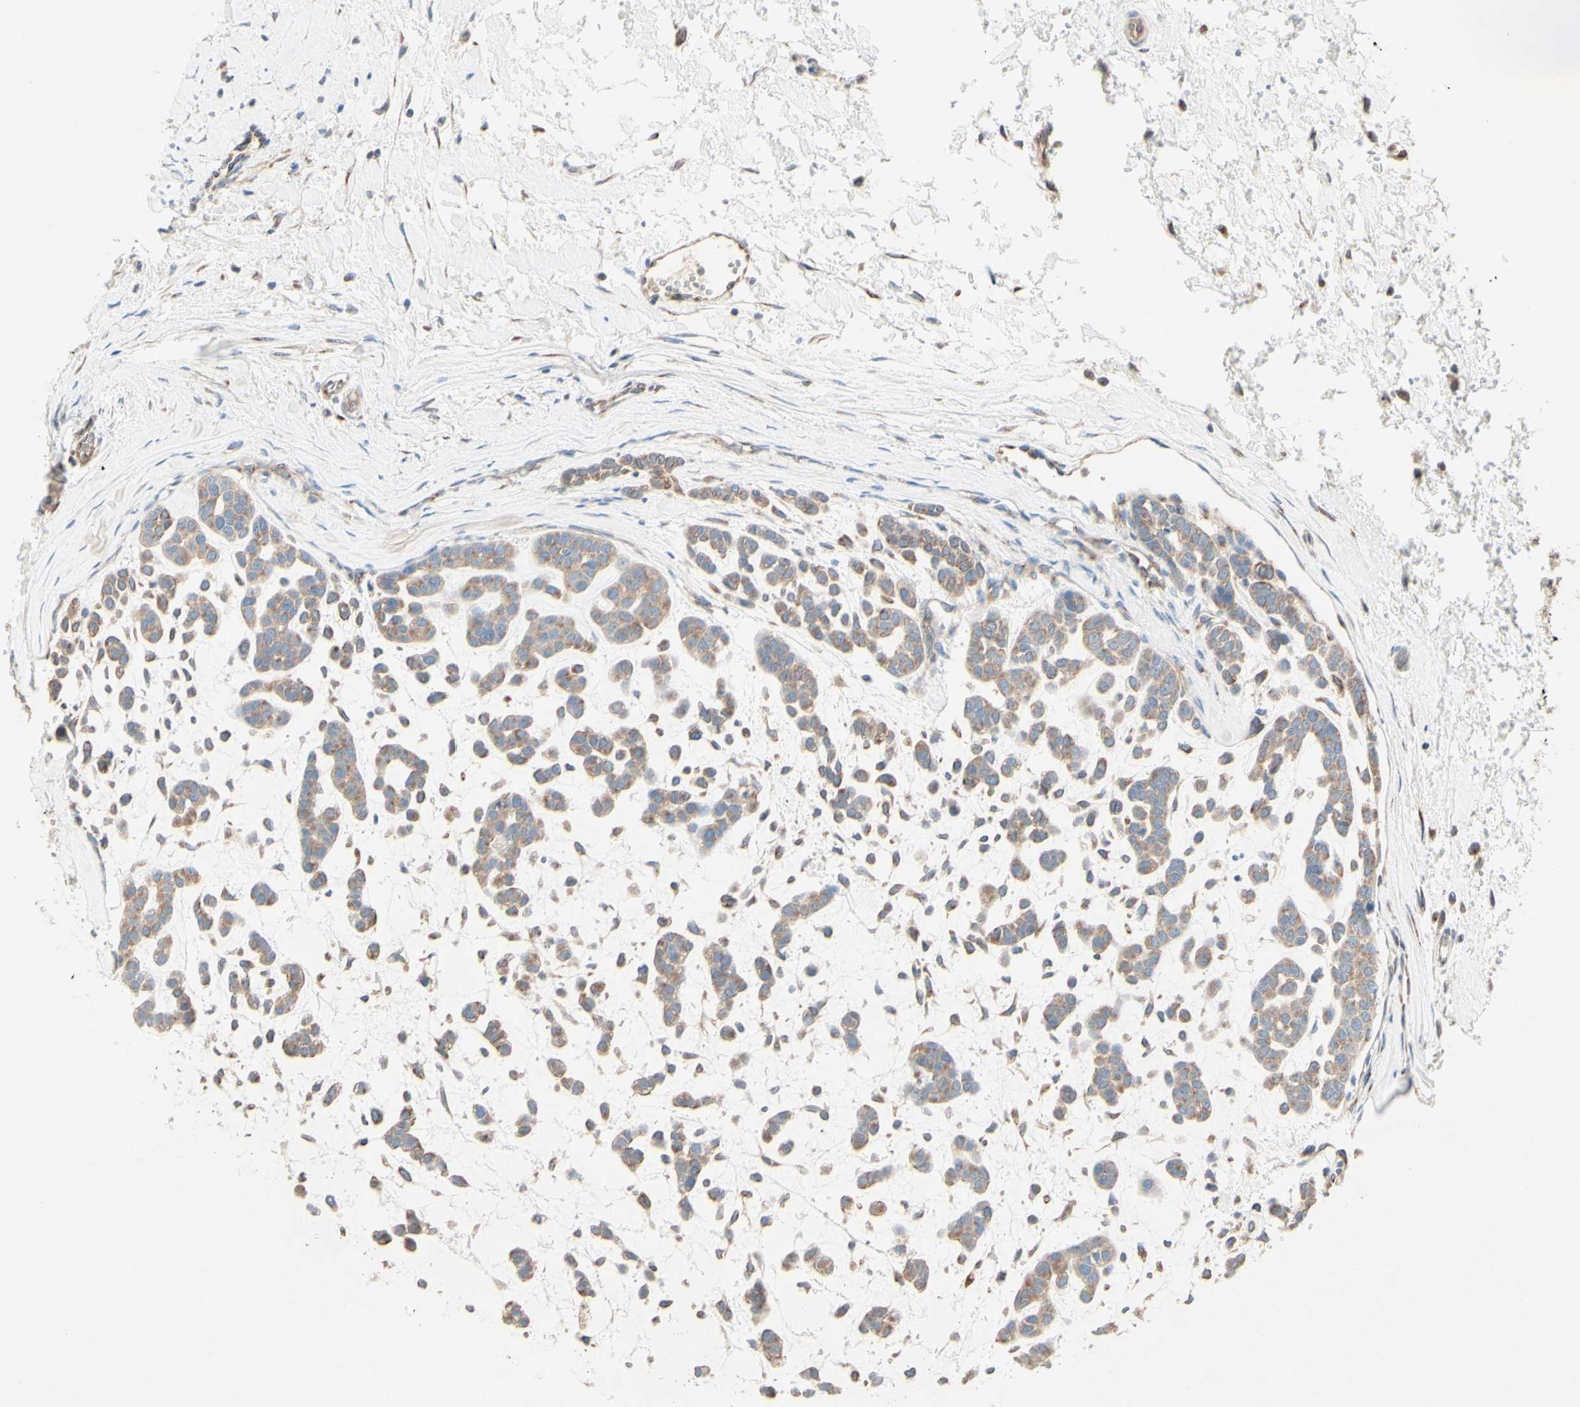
{"staining": {"intensity": "weak", "quantity": ">75%", "location": "cytoplasmic/membranous"}, "tissue": "head and neck cancer", "cell_type": "Tumor cells", "image_type": "cancer", "snomed": [{"axis": "morphology", "description": "Adenocarcinoma, NOS"}, {"axis": "morphology", "description": "Adenoma, NOS"}, {"axis": "topography", "description": "Head-Neck"}], "caption": "Brown immunohistochemical staining in head and neck cancer reveals weak cytoplasmic/membranous staining in approximately >75% of tumor cells. The protein is stained brown, and the nuclei are stained in blue (DAB (3,3'-diaminobenzidine) IHC with brightfield microscopy, high magnification).", "gene": "MTM1", "patient": {"sex": "female", "age": 55}}